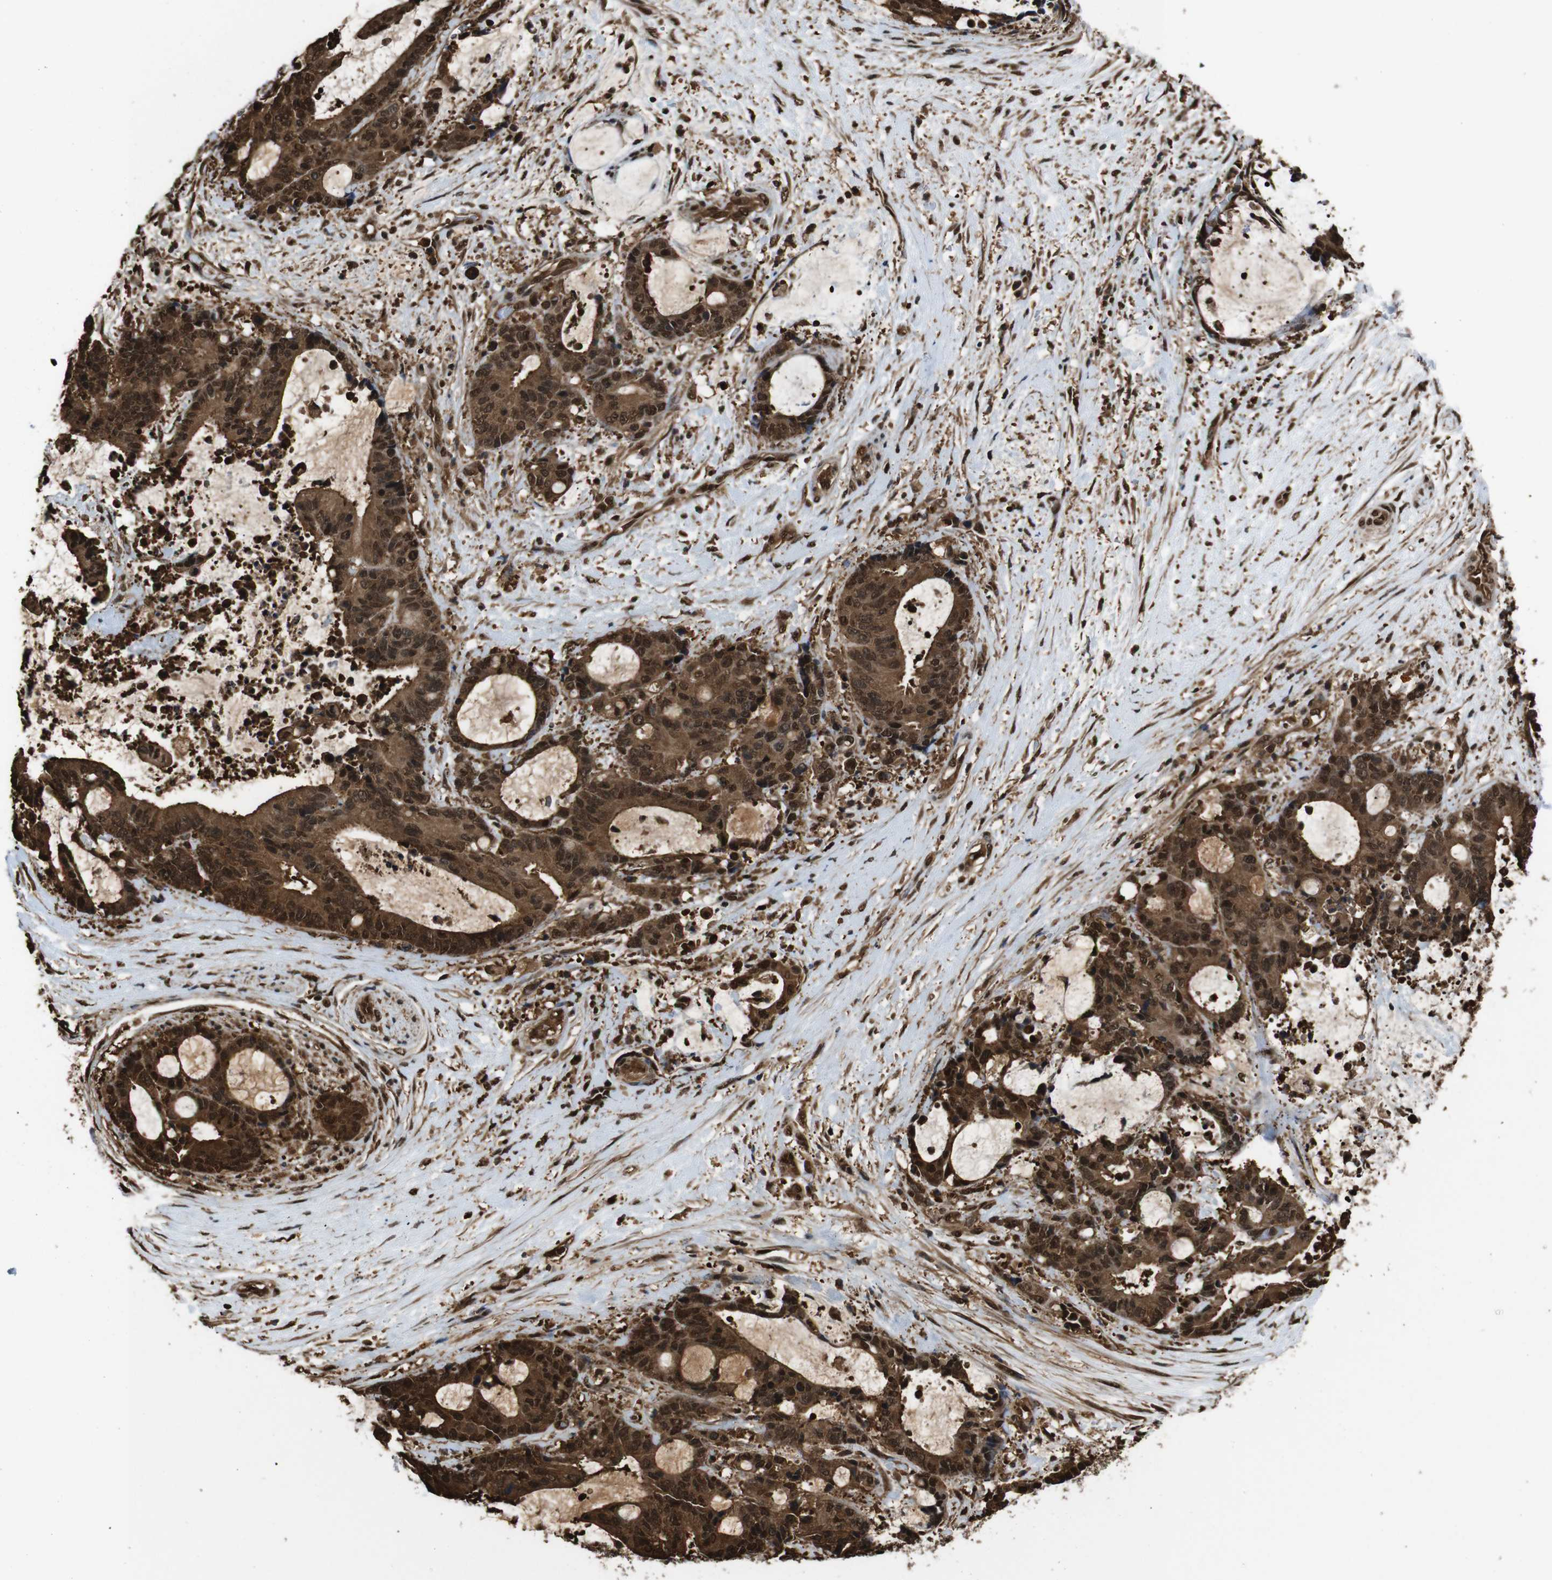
{"staining": {"intensity": "strong", "quantity": ">75%", "location": "cytoplasmic/membranous,nuclear"}, "tissue": "liver cancer", "cell_type": "Tumor cells", "image_type": "cancer", "snomed": [{"axis": "morphology", "description": "Normal tissue, NOS"}, {"axis": "morphology", "description": "Cholangiocarcinoma"}, {"axis": "topography", "description": "Liver"}, {"axis": "topography", "description": "Peripheral nerve tissue"}], "caption": "Cholangiocarcinoma (liver) stained with a brown dye reveals strong cytoplasmic/membranous and nuclear positive expression in approximately >75% of tumor cells.", "gene": "VCP", "patient": {"sex": "female", "age": 73}}